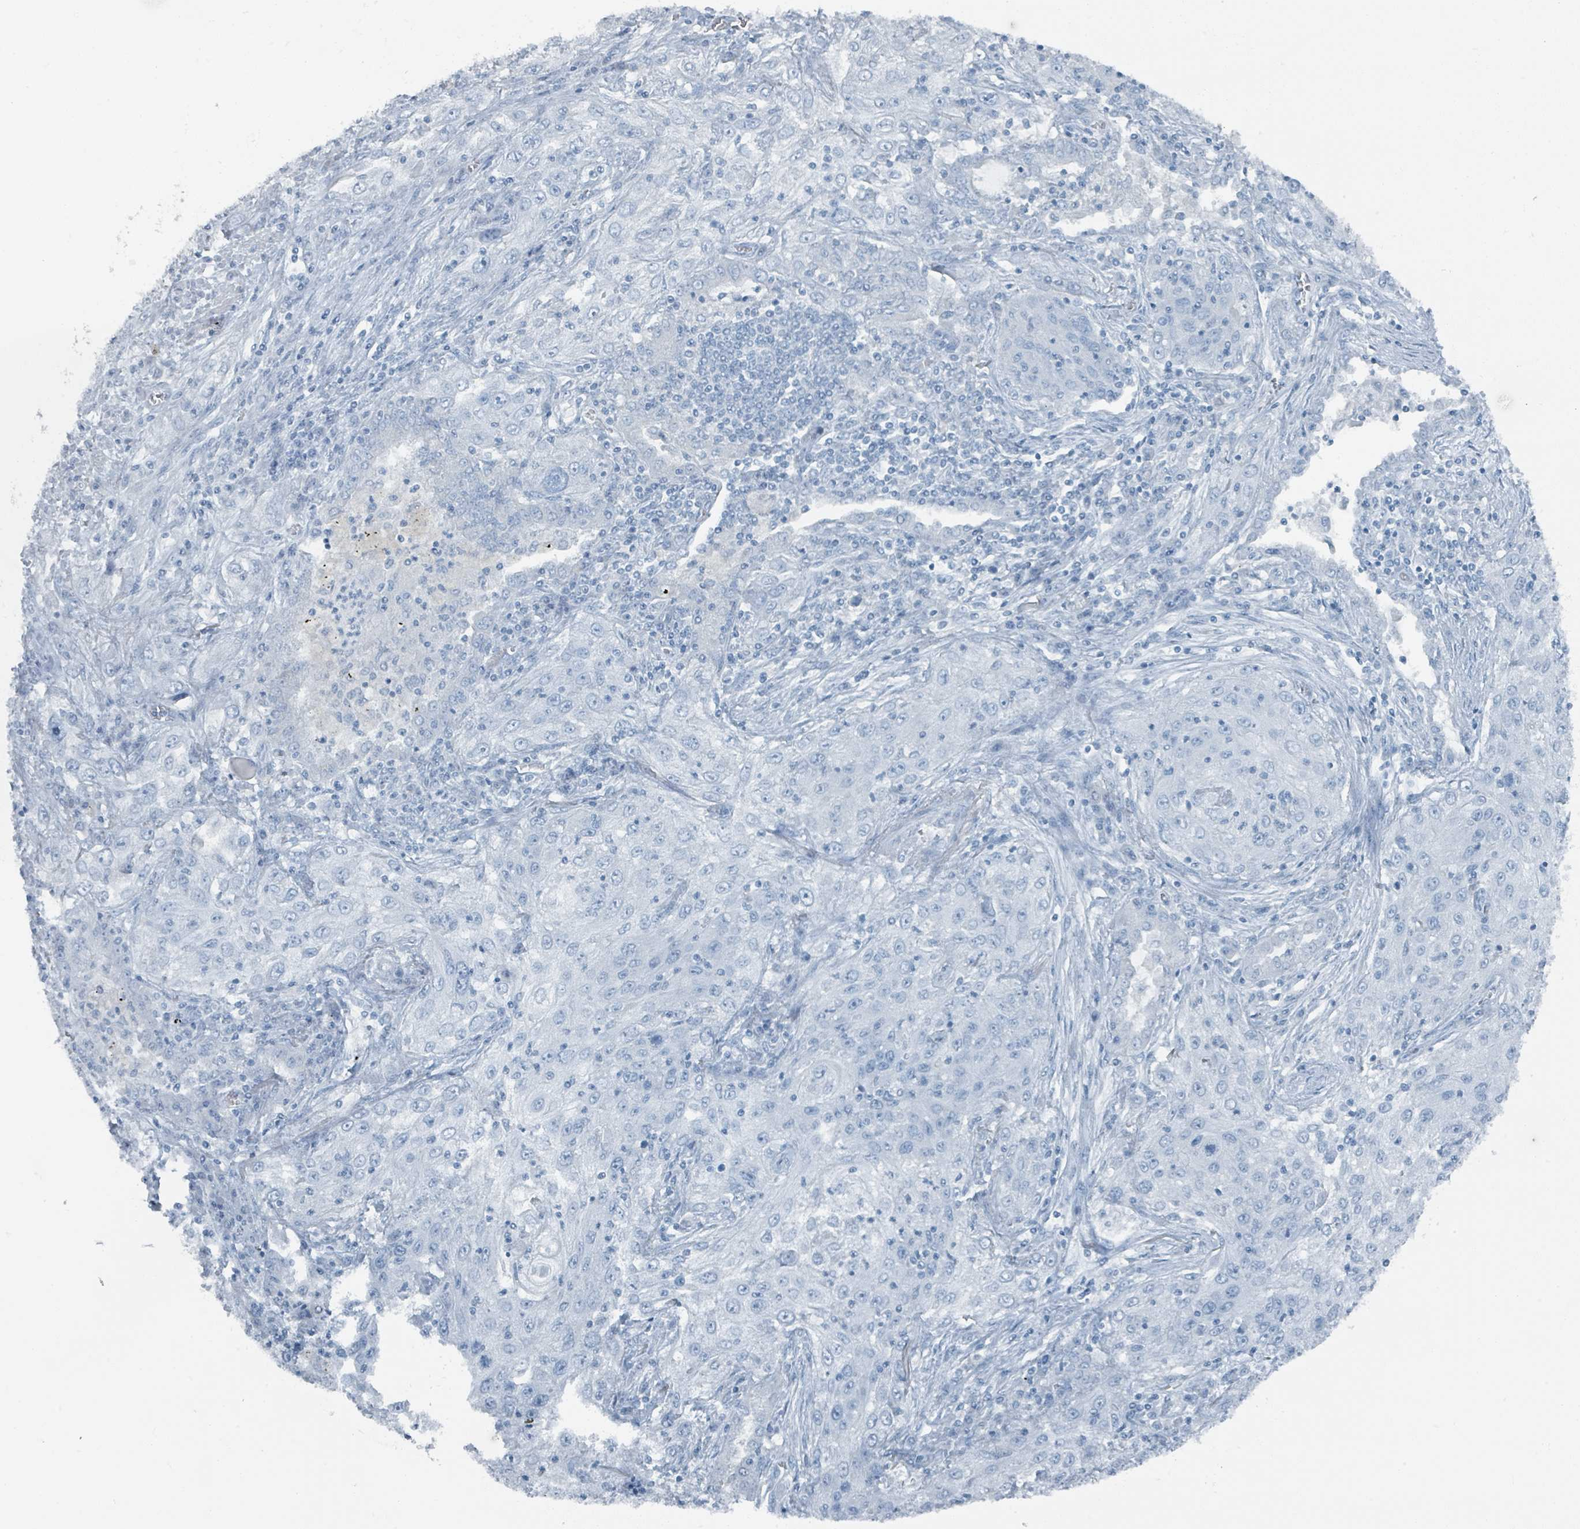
{"staining": {"intensity": "negative", "quantity": "none", "location": "none"}, "tissue": "lung cancer", "cell_type": "Tumor cells", "image_type": "cancer", "snomed": [{"axis": "morphology", "description": "Squamous cell carcinoma, NOS"}, {"axis": "topography", "description": "Lung"}], "caption": "Immunohistochemistry of human squamous cell carcinoma (lung) displays no staining in tumor cells.", "gene": "GAMT", "patient": {"sex": "female", "age": 69}}